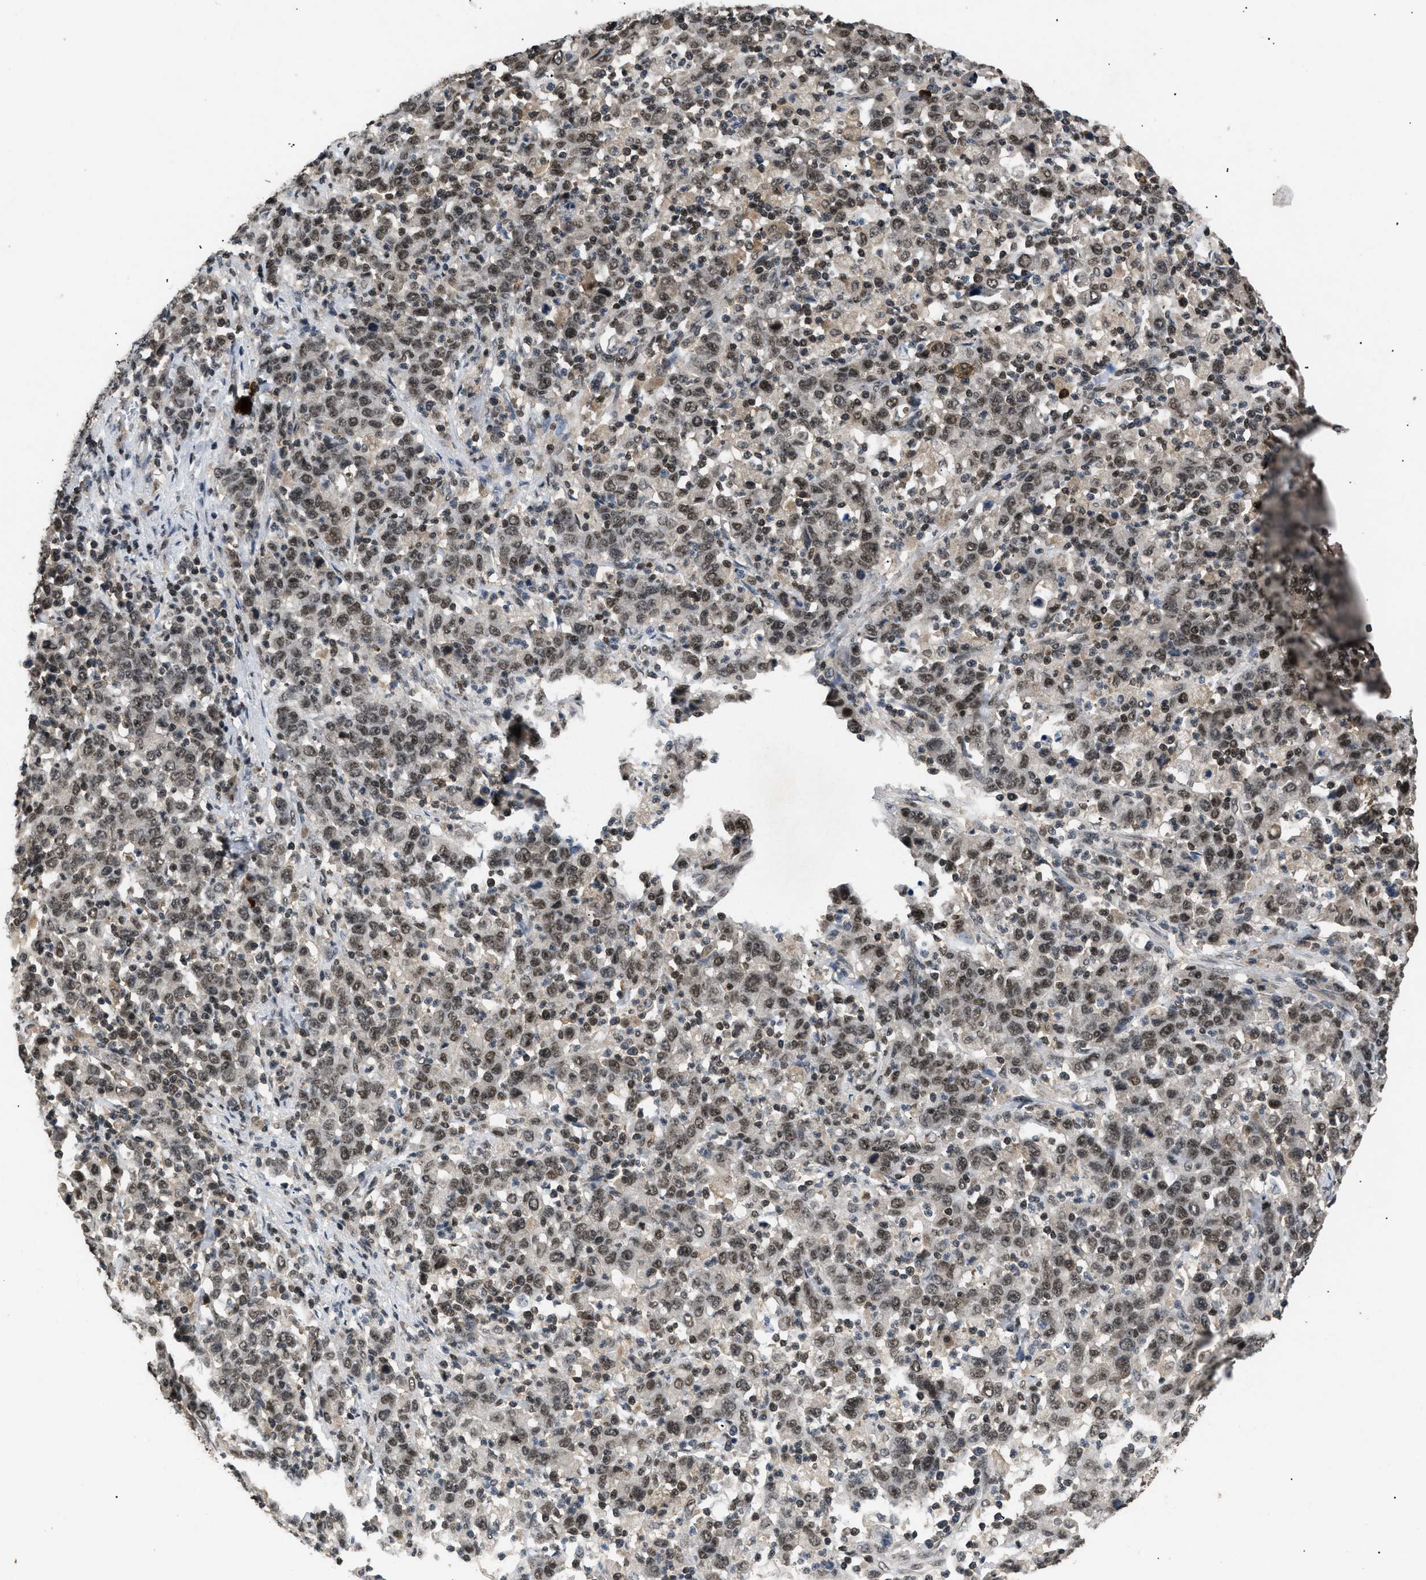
{"staining": {"intensity": "moderate", "quantity": ">75%", "location": "nuclear"}, "tissue": "stomach cancer", "cell_type": "Tumor cells", "image_type": "cancer", "snomed": [{"axis": "morphology", "description": "Adenocarcinoma, NOS"}, {"axis": "topography", "description": "Stomach, upper"}], "caption": "Adenocarcinoma (stomach) stained with a protein marker shows moderate staining in tumor cells.", "gene": "RBM5", "patient": {"sex": "male", "age": 69}}